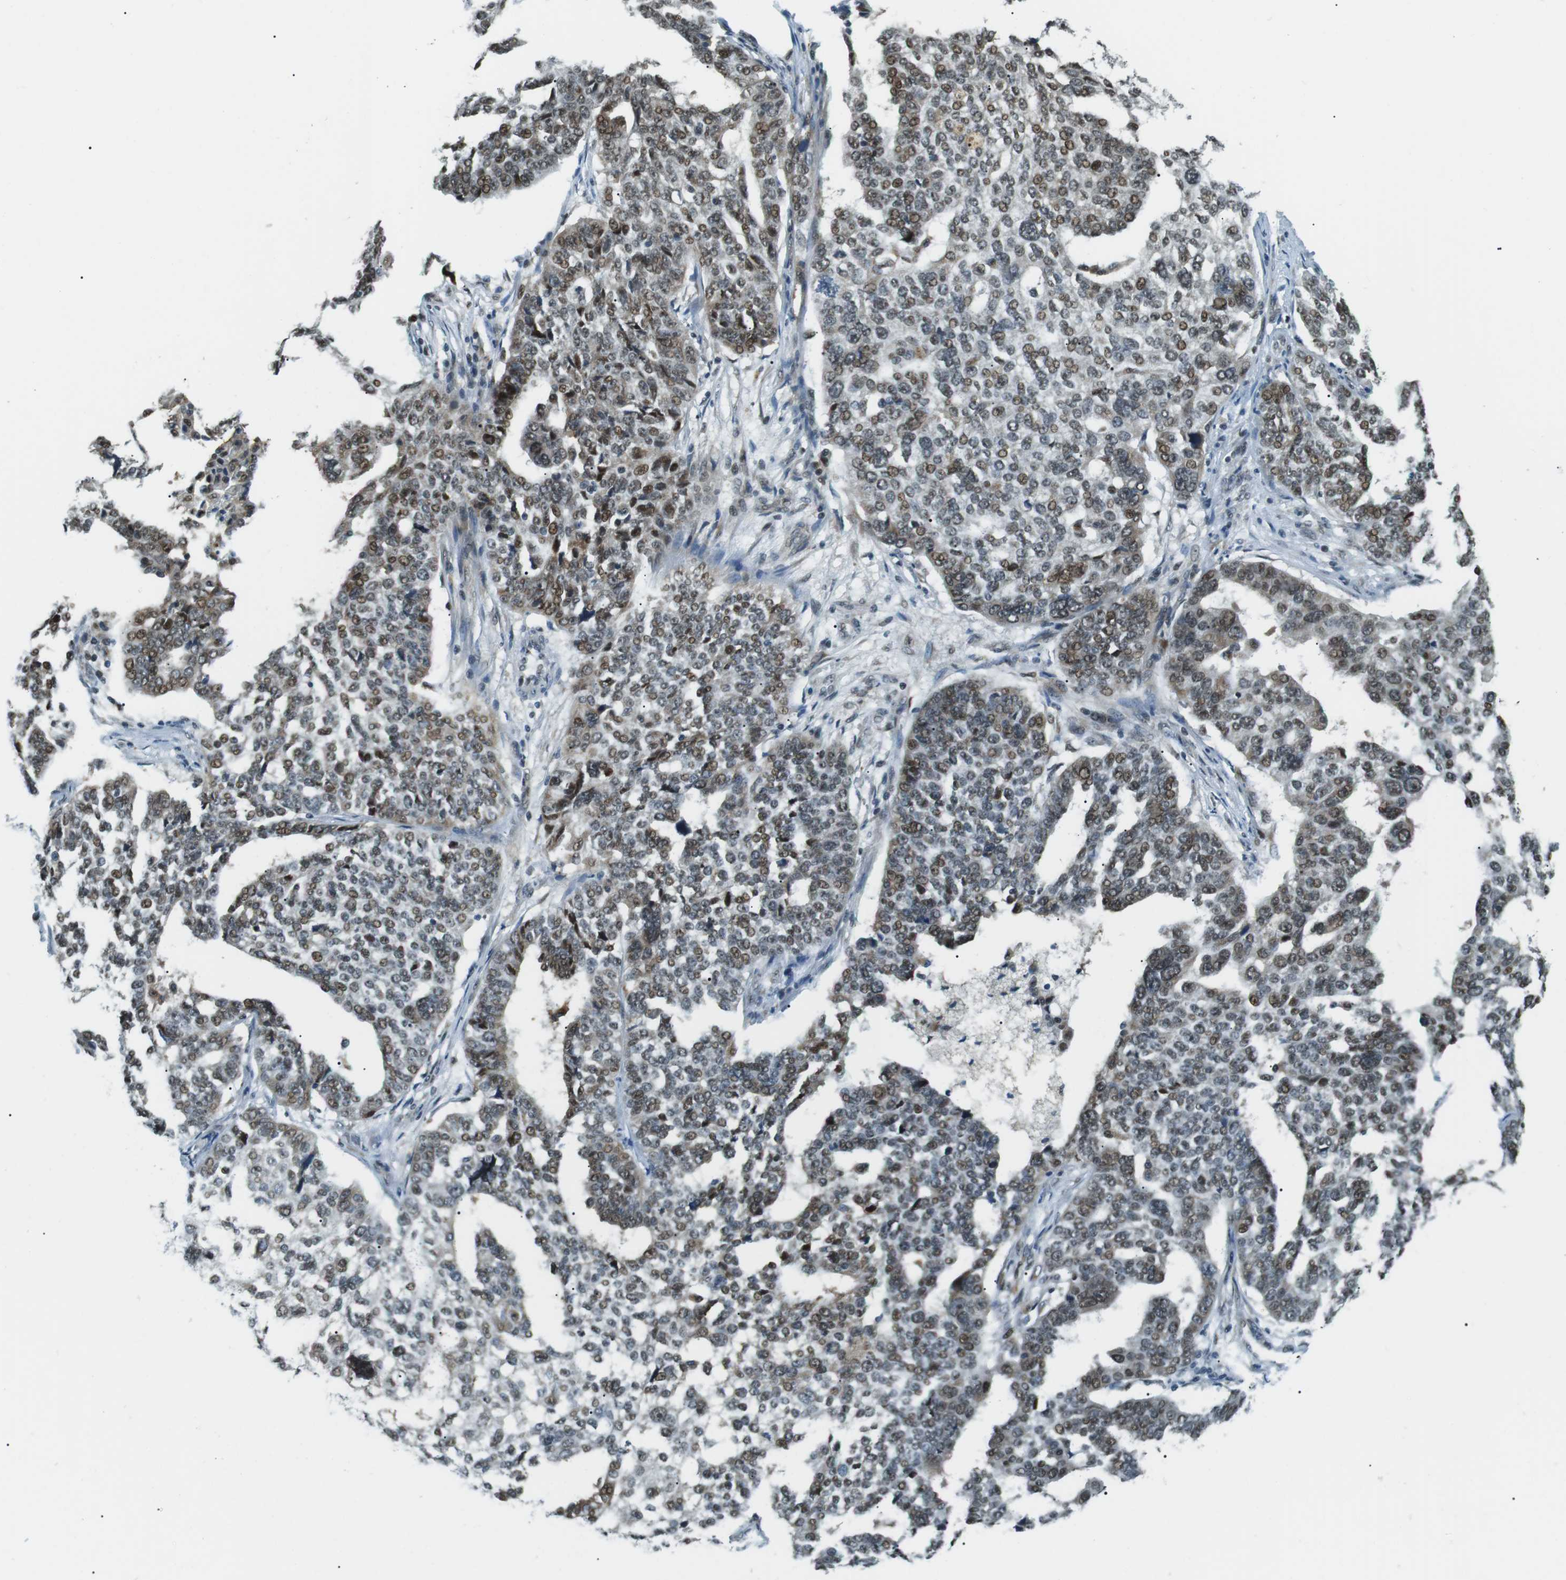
{"staining": {"intensity": "moderate", "quantity": ">75%", "location": "nuclear"}, "tissue": "ovarian cancer", "cell_type": "Tumor cells", "image_type": "cancer", "snomed": [{"axis": "morphology", "description": "Cystadenocarcinoma, serous, NOS"}, {"axis": "topography", "description": "Ovary"}], "caption": "Approximately >75% of tumor cells in ovarian cancer display moderate nuclear protein positivity as visualized by brown immunohistochemical staining.", "gene": "PJA1", "patient": {"sex": "female", "age": 59}}